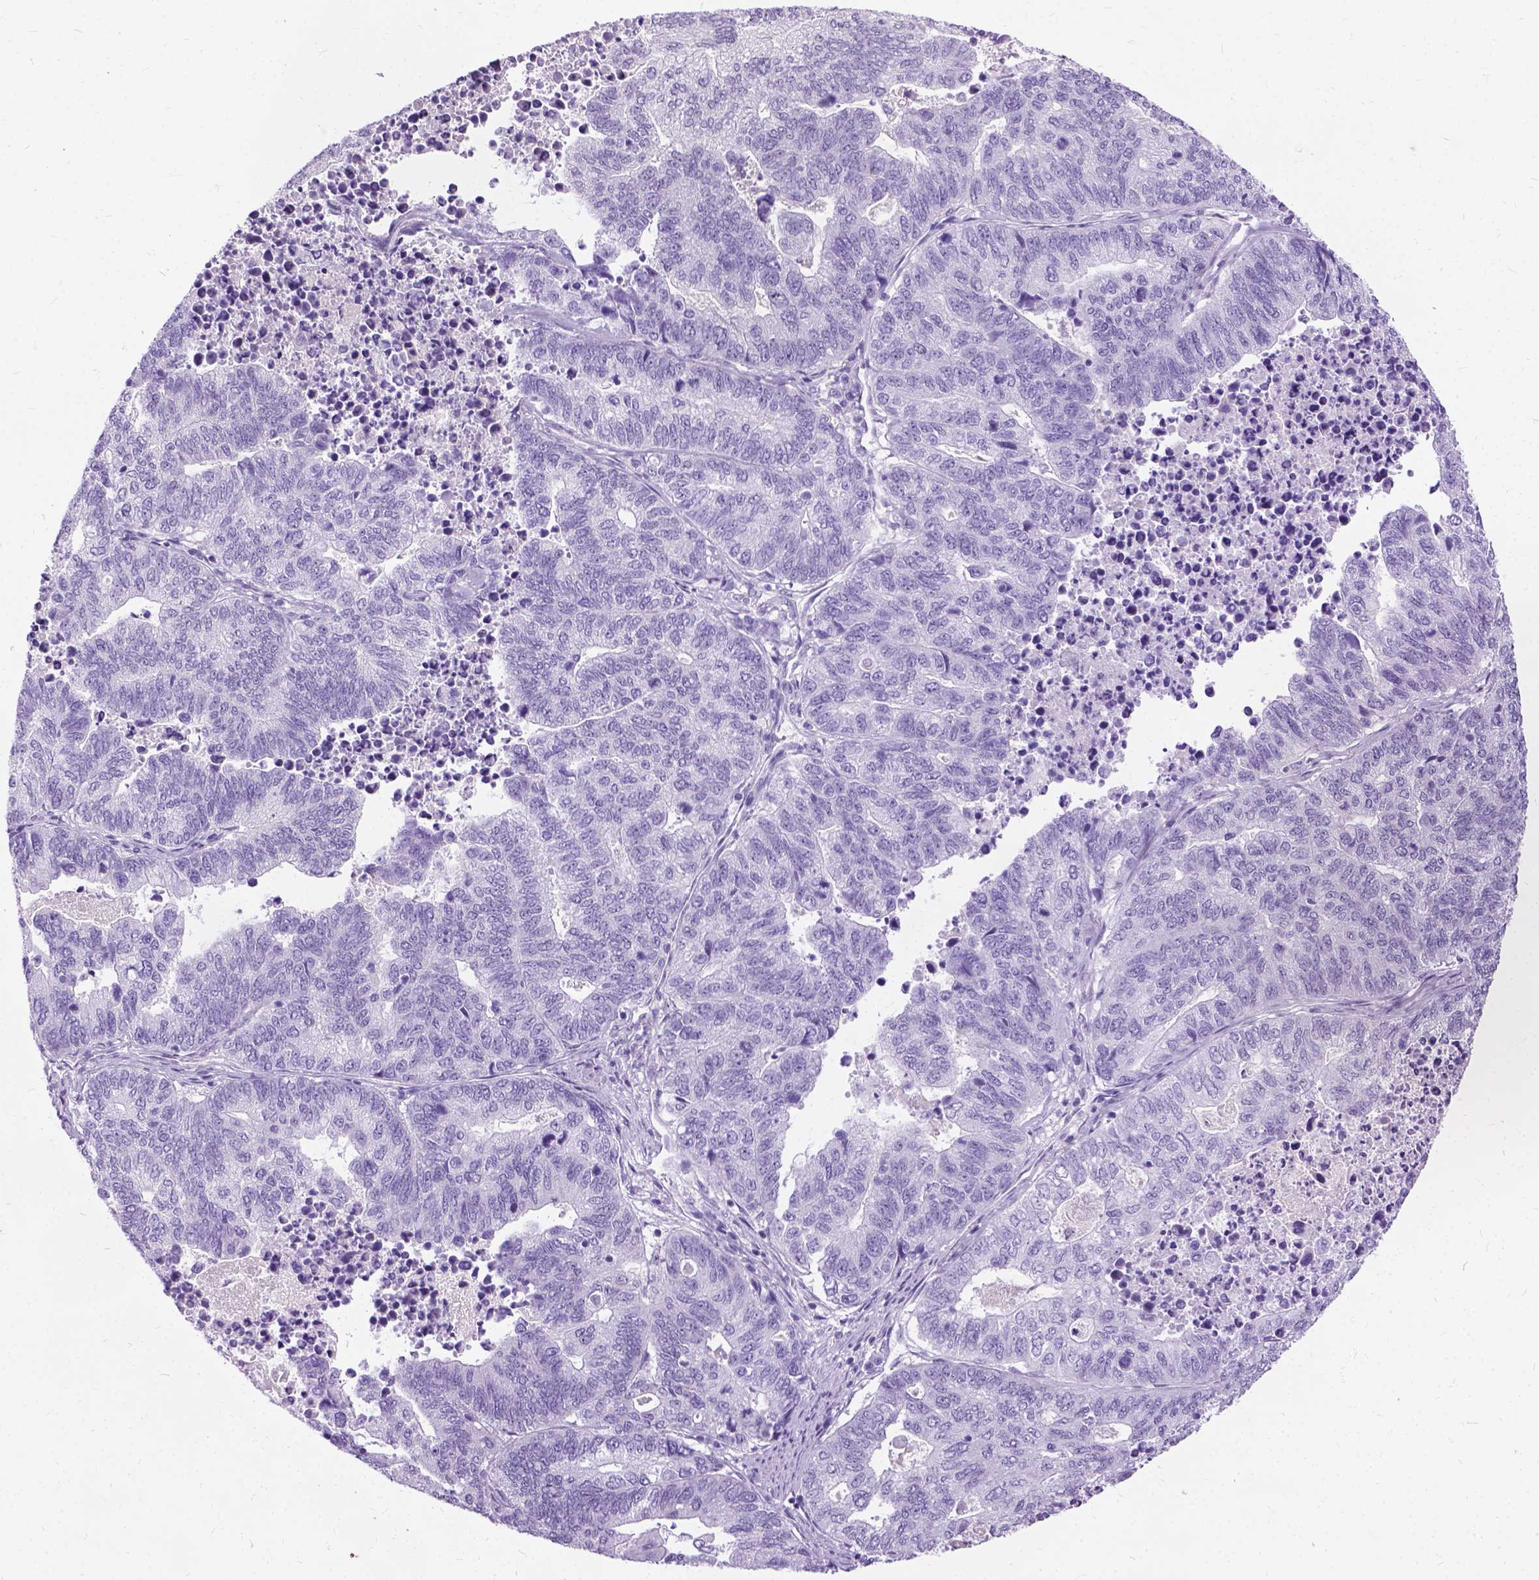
{"staining": {"intensity": "negative", "quantity": "none", "location": "none"}, "tissue": "stomach cancer", "cell_type": "Tumor cells", "image_type": "cancer", "snomed": [{"axis": "morphology", "description": "Adenocarcinoma, NOS"}, {"axis": "topography", "description": "Stomach, upper"}], "caption": "Immunohistochemistry (IHC) histopathology image of stomach adenocarcinoma stained for a protein (brown), which demonstrates no expression in tumor cells.", "gene": "PROB1", "patient": {"sex": "female", "age": 67}}